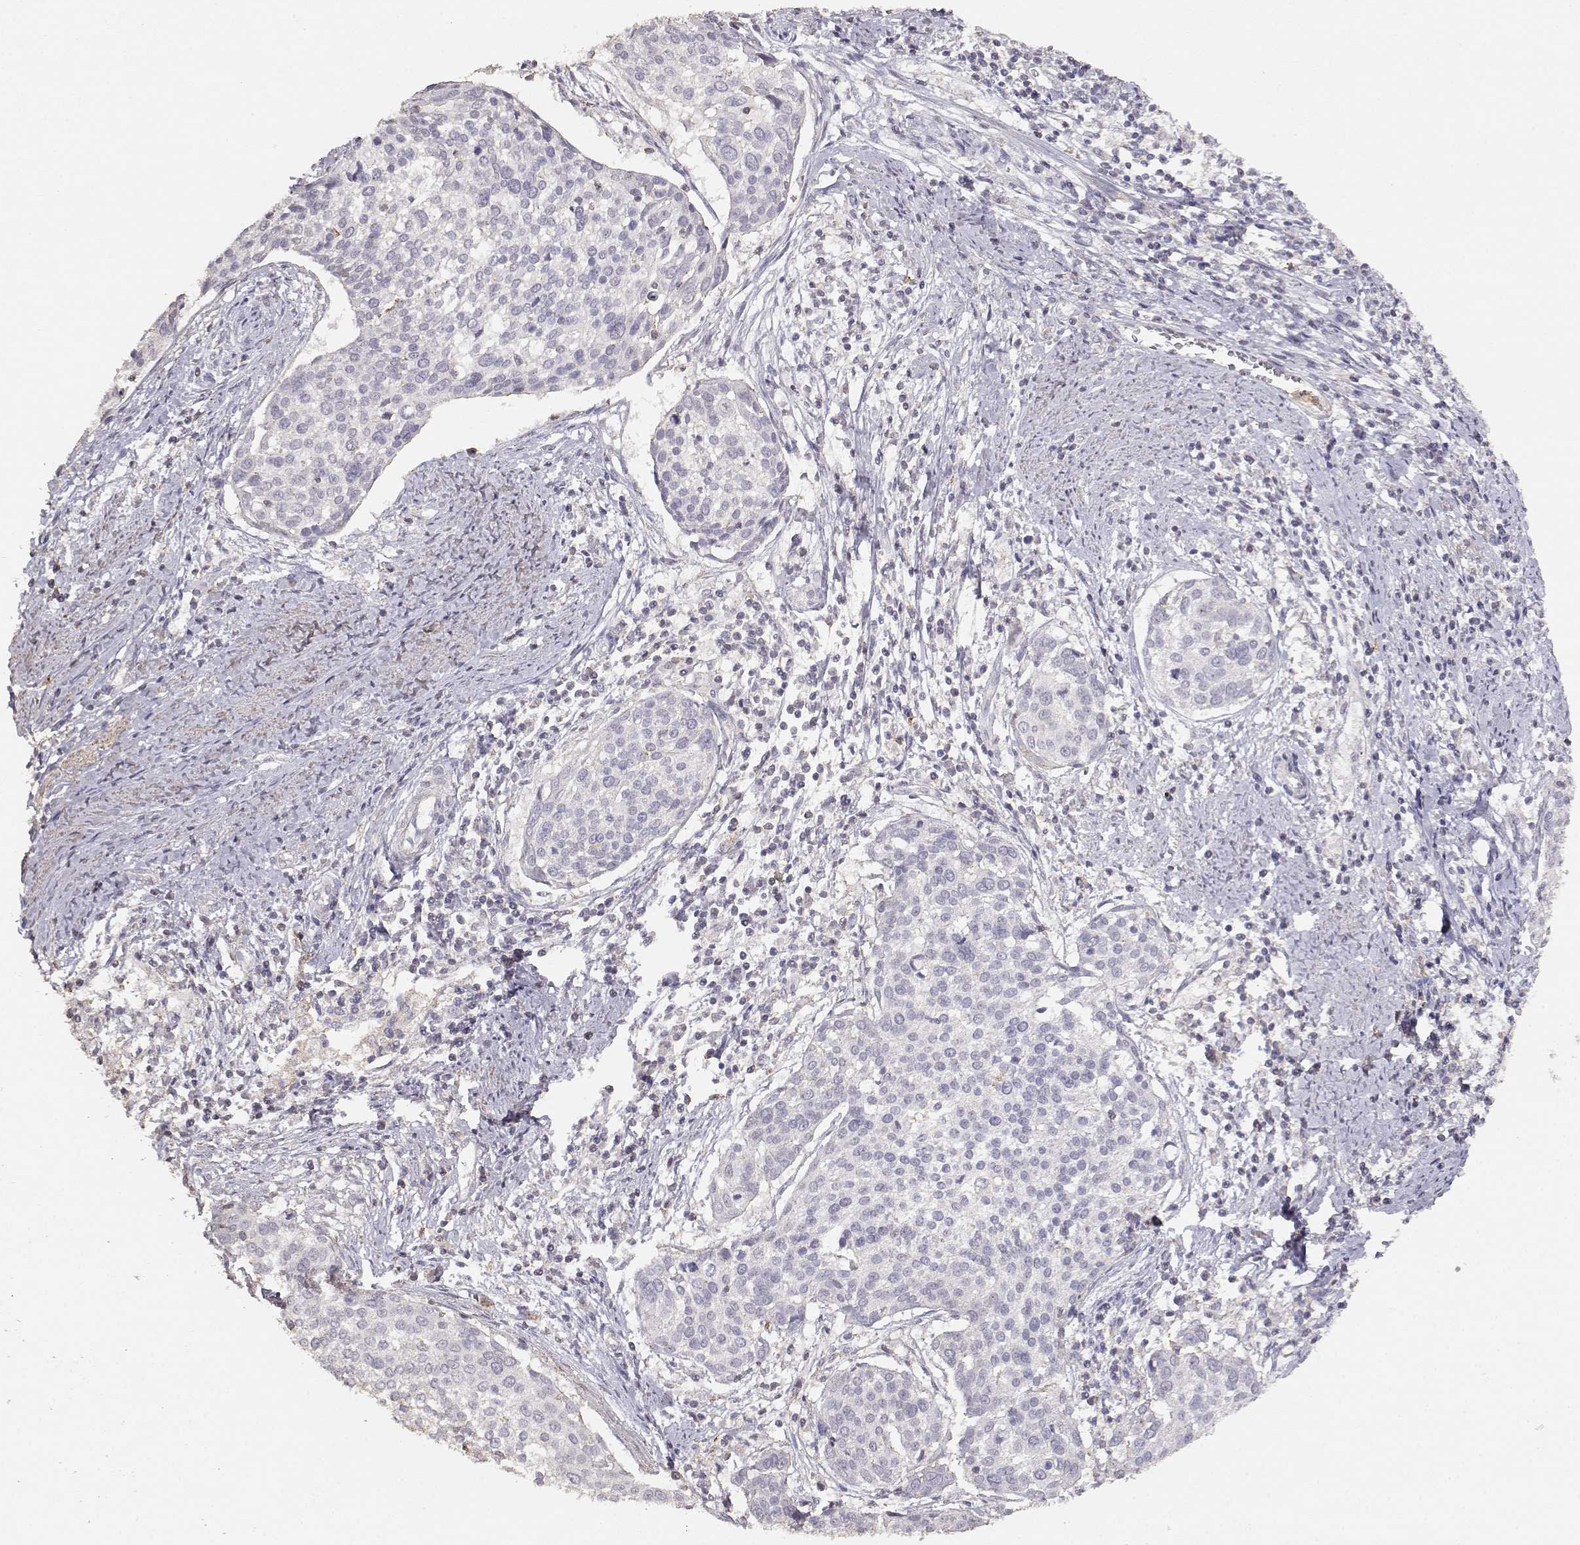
{"staining": {"intensity": "negative", "quantity": "none", "location": "none"}, "tissue": "cervical cancer", "cell_type": "Tumor cells", "image_type": "cancer", "snomed": [{"axis": "morphology", "description": "Squamous cell carcinoma, NOS"}, {"axis": "topography", "description": "Cervix"}], "caption": "An image of cervical cancer (squamous cell carcinoma) stained for a protein shows no brown staining in tumor cells.", "gene": "TNFRSF10C", "patient": {"sex": "female", "age": 39}}